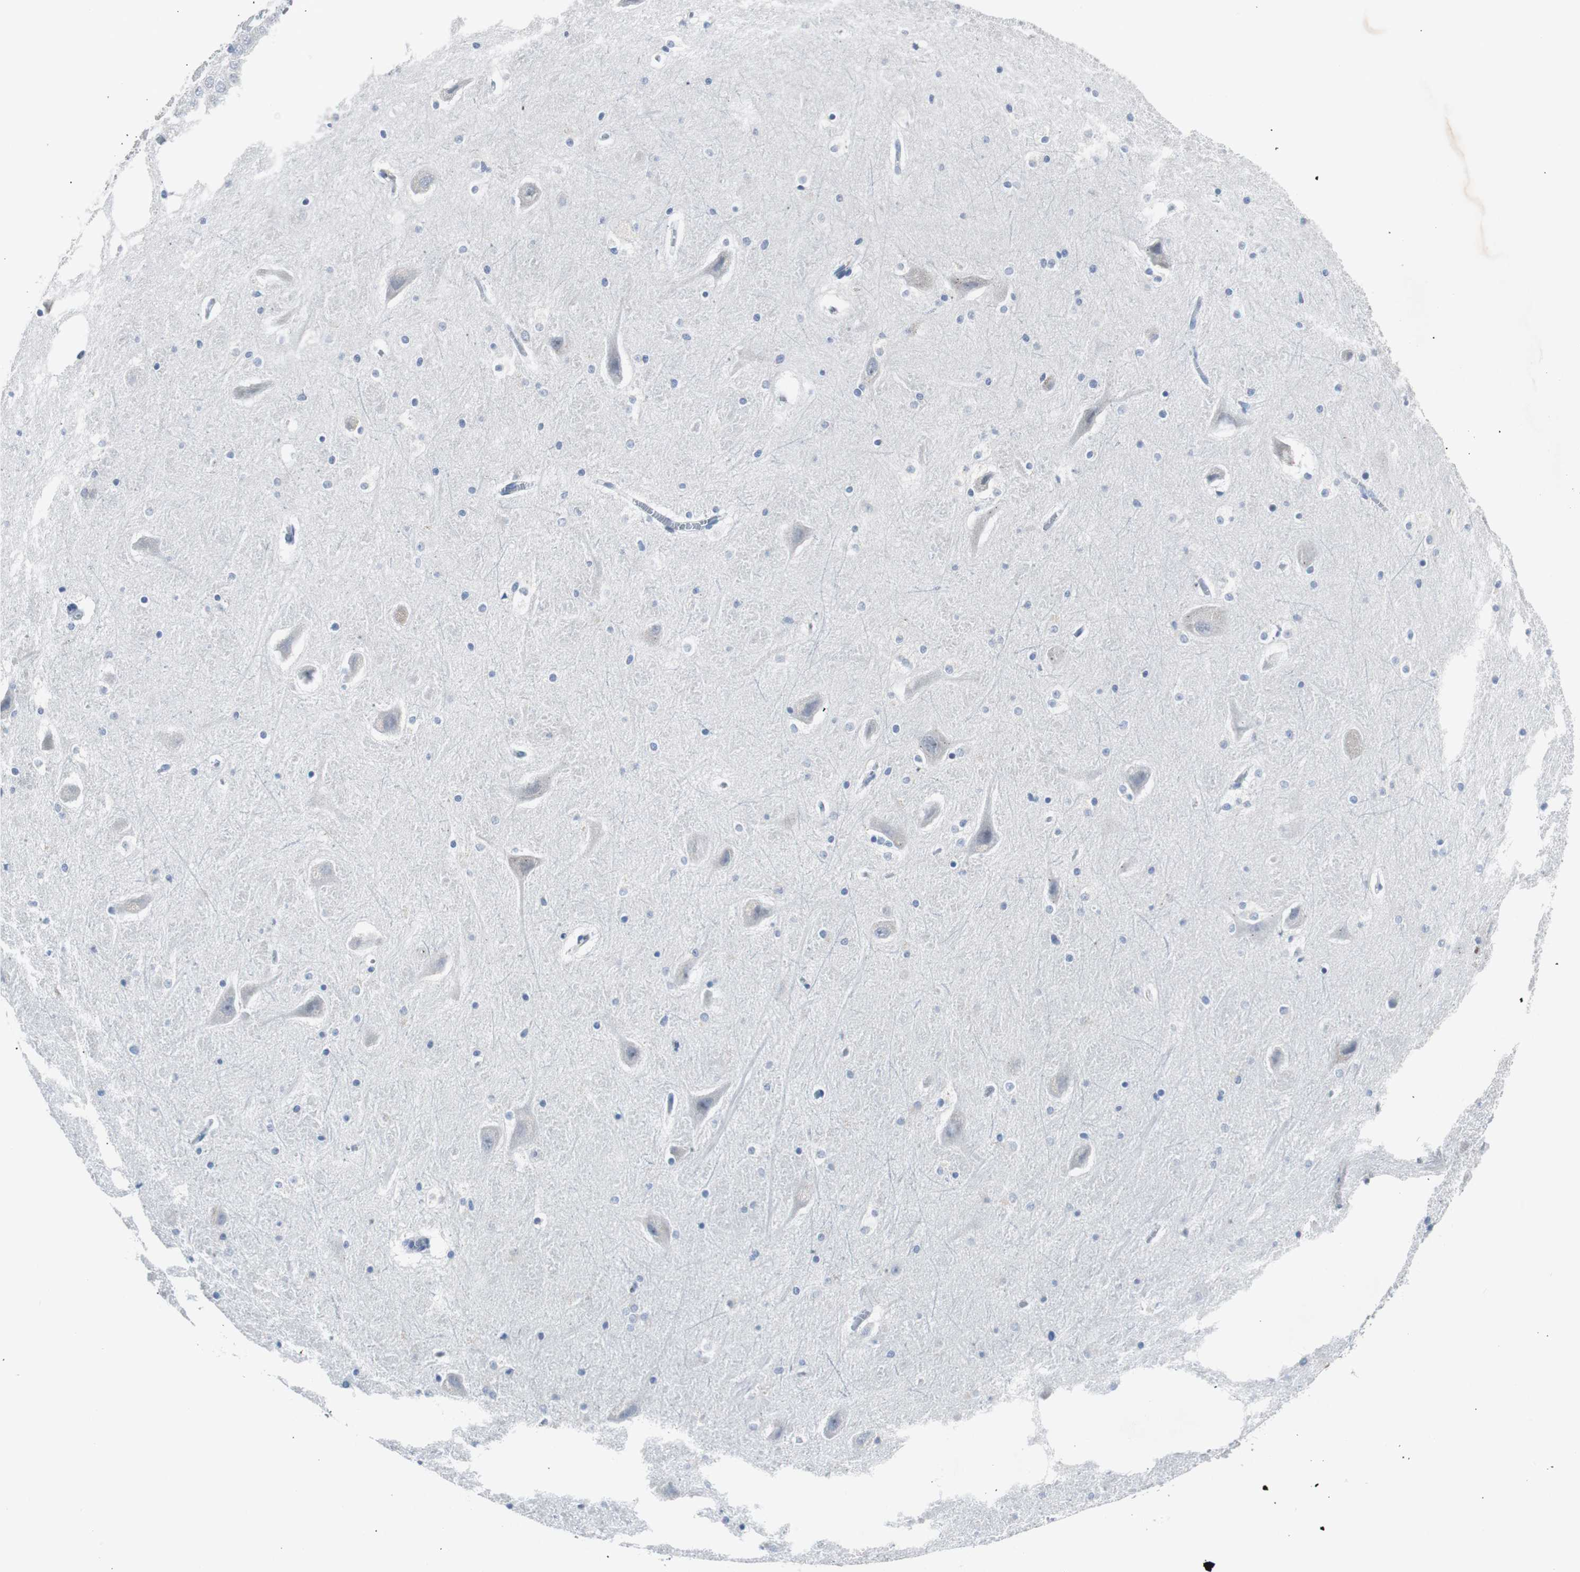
{"staining": {"intensity": "negative", "quantity": "none", "location": "none"}, "tissue": "hippocampus", "cell_type": "Glial cells", "image_type": "normal", "snomed": [{"axis": "morphology", "description": "Normal tissue, NOS"}, {"axis": "topography", "description": "Hippocampus"}], "caption": "Micrograph shows no significant protein staining in glial cells of normal hippocampus.", "gene": "SOX30", "patient": {"sex": "male", "age": 45}}